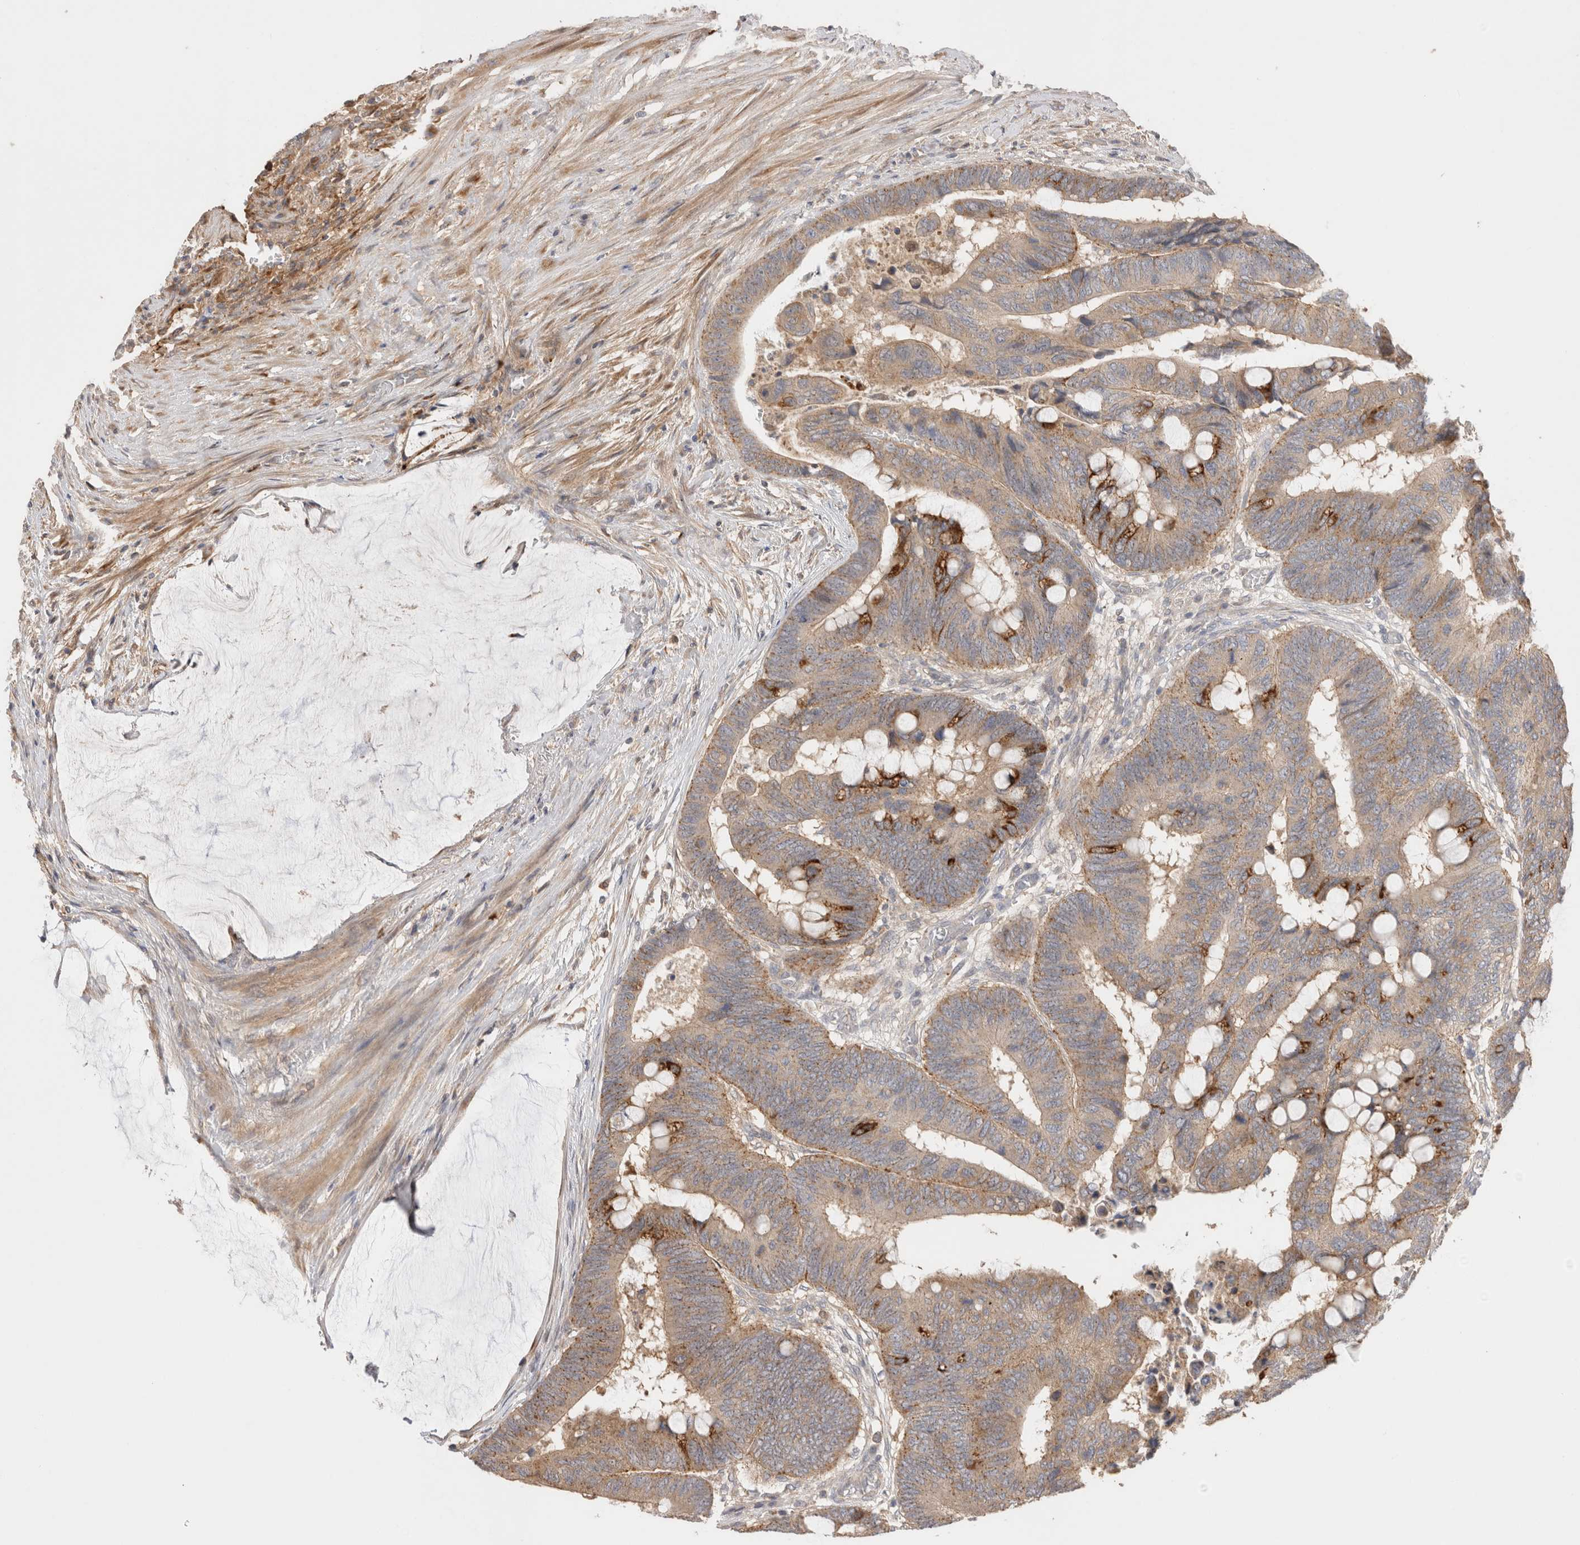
{"staining": {"intensity": "moderate", "quantity": "25%-75%", "location": "cytoplasmic/membranous"}, "tissue": "colorectal cancer", "cell_type": "Tumor cells", "image_type": "cancer", "snomed": [{"axis": "morphology", "description": "Normal tissue, NOS"}, {"axis": "morphology", "description": "Adenocarcinoma, NOS"}, {"axis": "topography", "description": "Rectum"}], "caption": "Immunohistochemical staining of human colorectal cancer displays medium levels of moderate cytoplasmic/membranous protein expression in approximately 25%-75% of tumor cells.", "gene": "VPS28", "patient": {"sex": "male", "age": 92}}